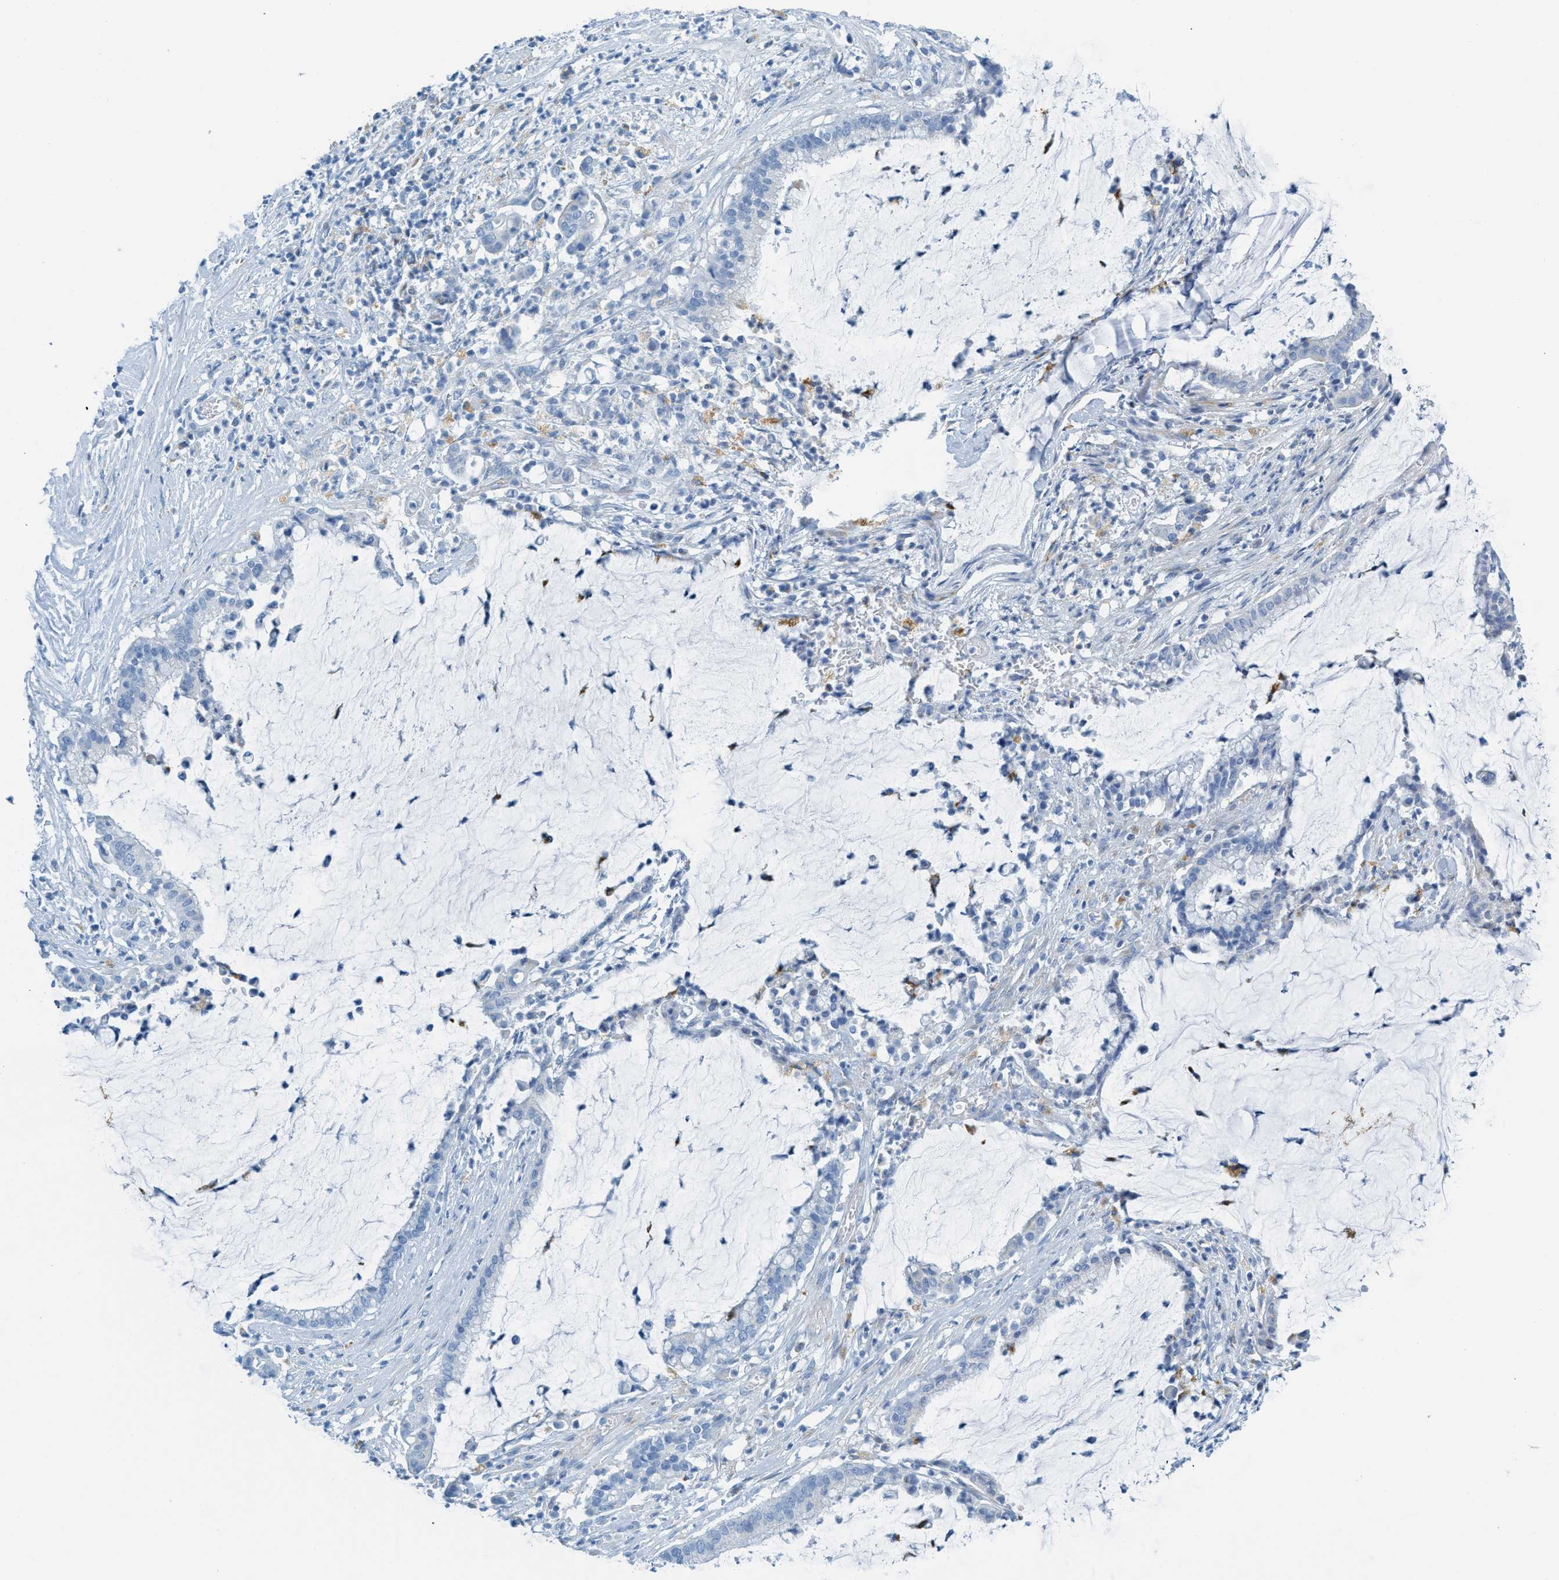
{"staining": {"intensity": "negative", "quantity": "none", "location": "none"}, "tissue": "pancreatic cancer", "cell_type": "Tumor cells", "image_type": "cancer", "snomed": [{"axis": "morphology", "description": "Adenocarcinoma, NOS"}, {"axis": "topography", "description": "Pancreas"}], "caption": "Human pancreatic adenocarcinoma stained for a protein using immunohistochemistry (IHC) demonstrates no expression in tumor cells.", "gene": "C21orf62", "patient": {"sex": "male", "age": 41}}